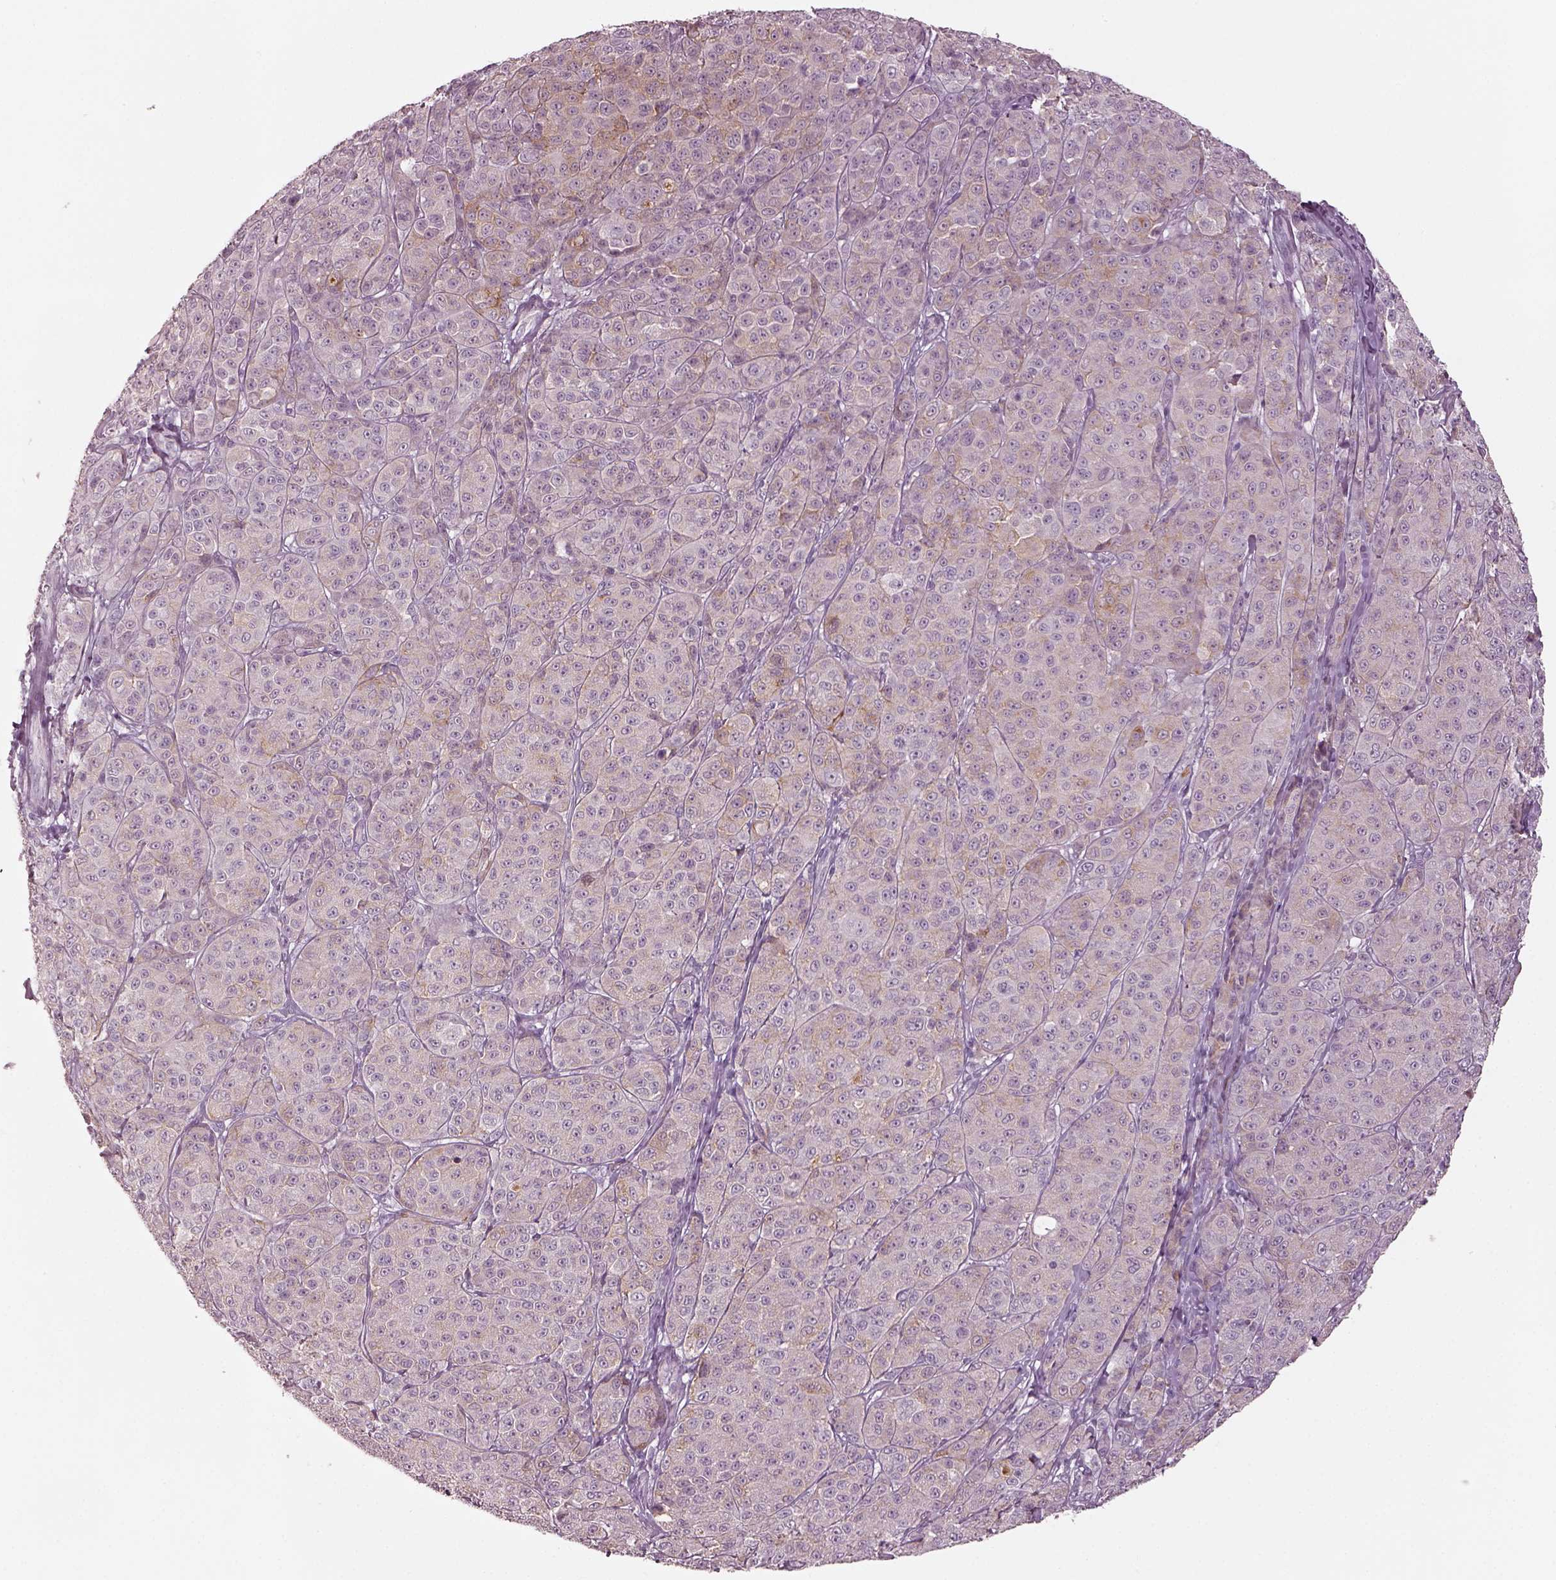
{"staining": {"intensity": "weak", "quantity": "<25%", "location": "cytoplasmic/membranous"}, "tissue": "melanoma", "cell_type": "Tumor cells", "image_type": "cancer", "snomed": [{"axis": "morphology", "description": "Malignant melanoma, NOS"}, {"axis": "topography", "description": "Skin"}], "caption": "Immunohistochemical staining of human malignant melanoma exhibits no significant staining in tumor cells.", "gene": "SPATA6L", "patient": {"sex": "male", "age": 89}}